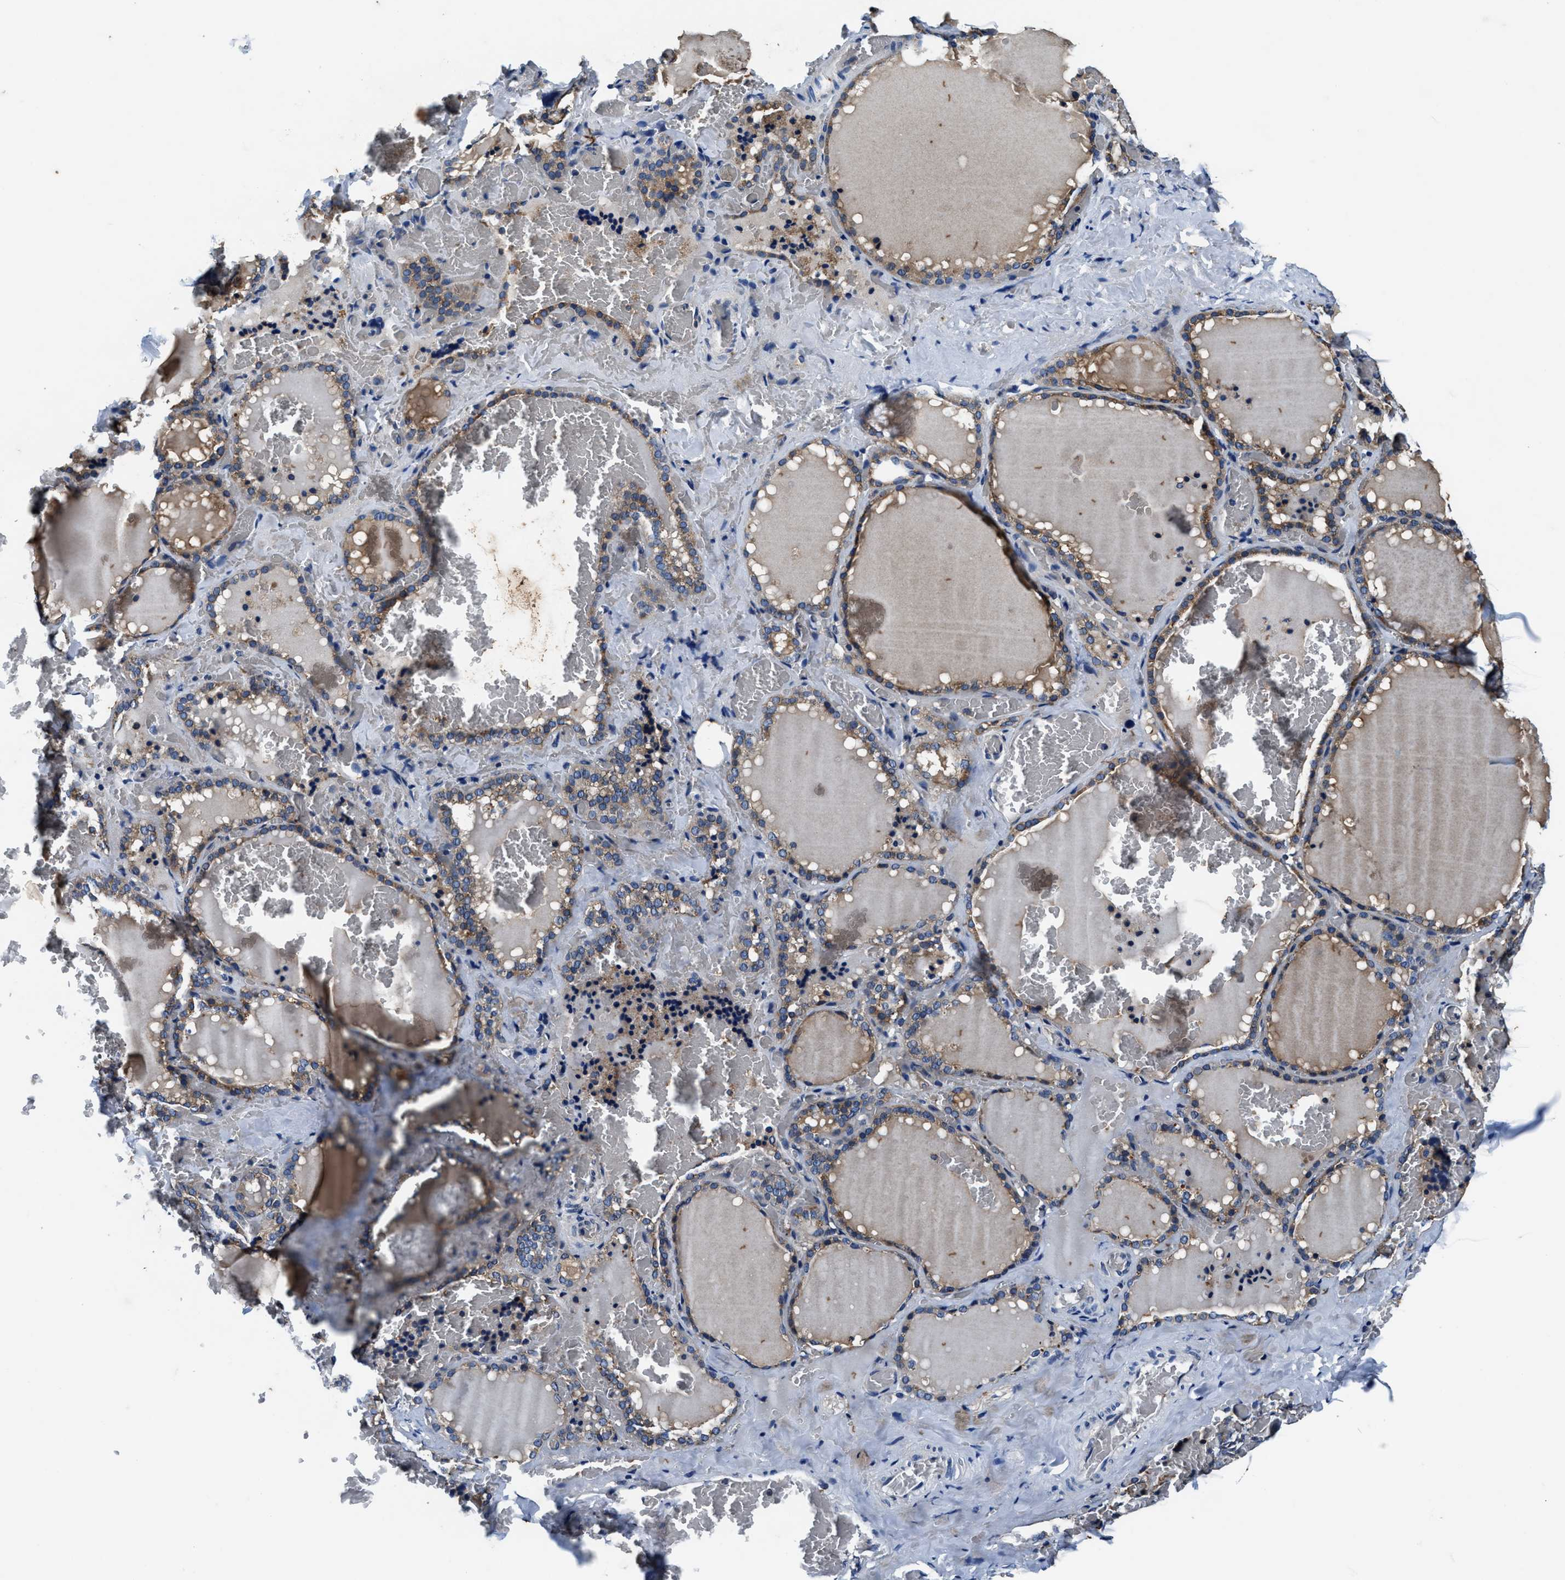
{"staining": {"intensity": "moderate", "quantity": ">75%", "location": "cytoplasmic/membranous"}, "tissue": "thyroid gland", "cell_type": "Glandular cells", "image_type": "normal", "snomed": [{"axis": "morphology", "description": "Normal tissue, NOS"}, {"axis": "topography", "description": "Thyroid gland"}], "caption": "Immunohistochemical staining of benign human thyroid gland reveals >75% levels of moderate cytoplasmic/membranous protein expression in about >75% of glandular cells.", "gene": "PI4KB", "patient": {"sex": "female", "age": 22}}